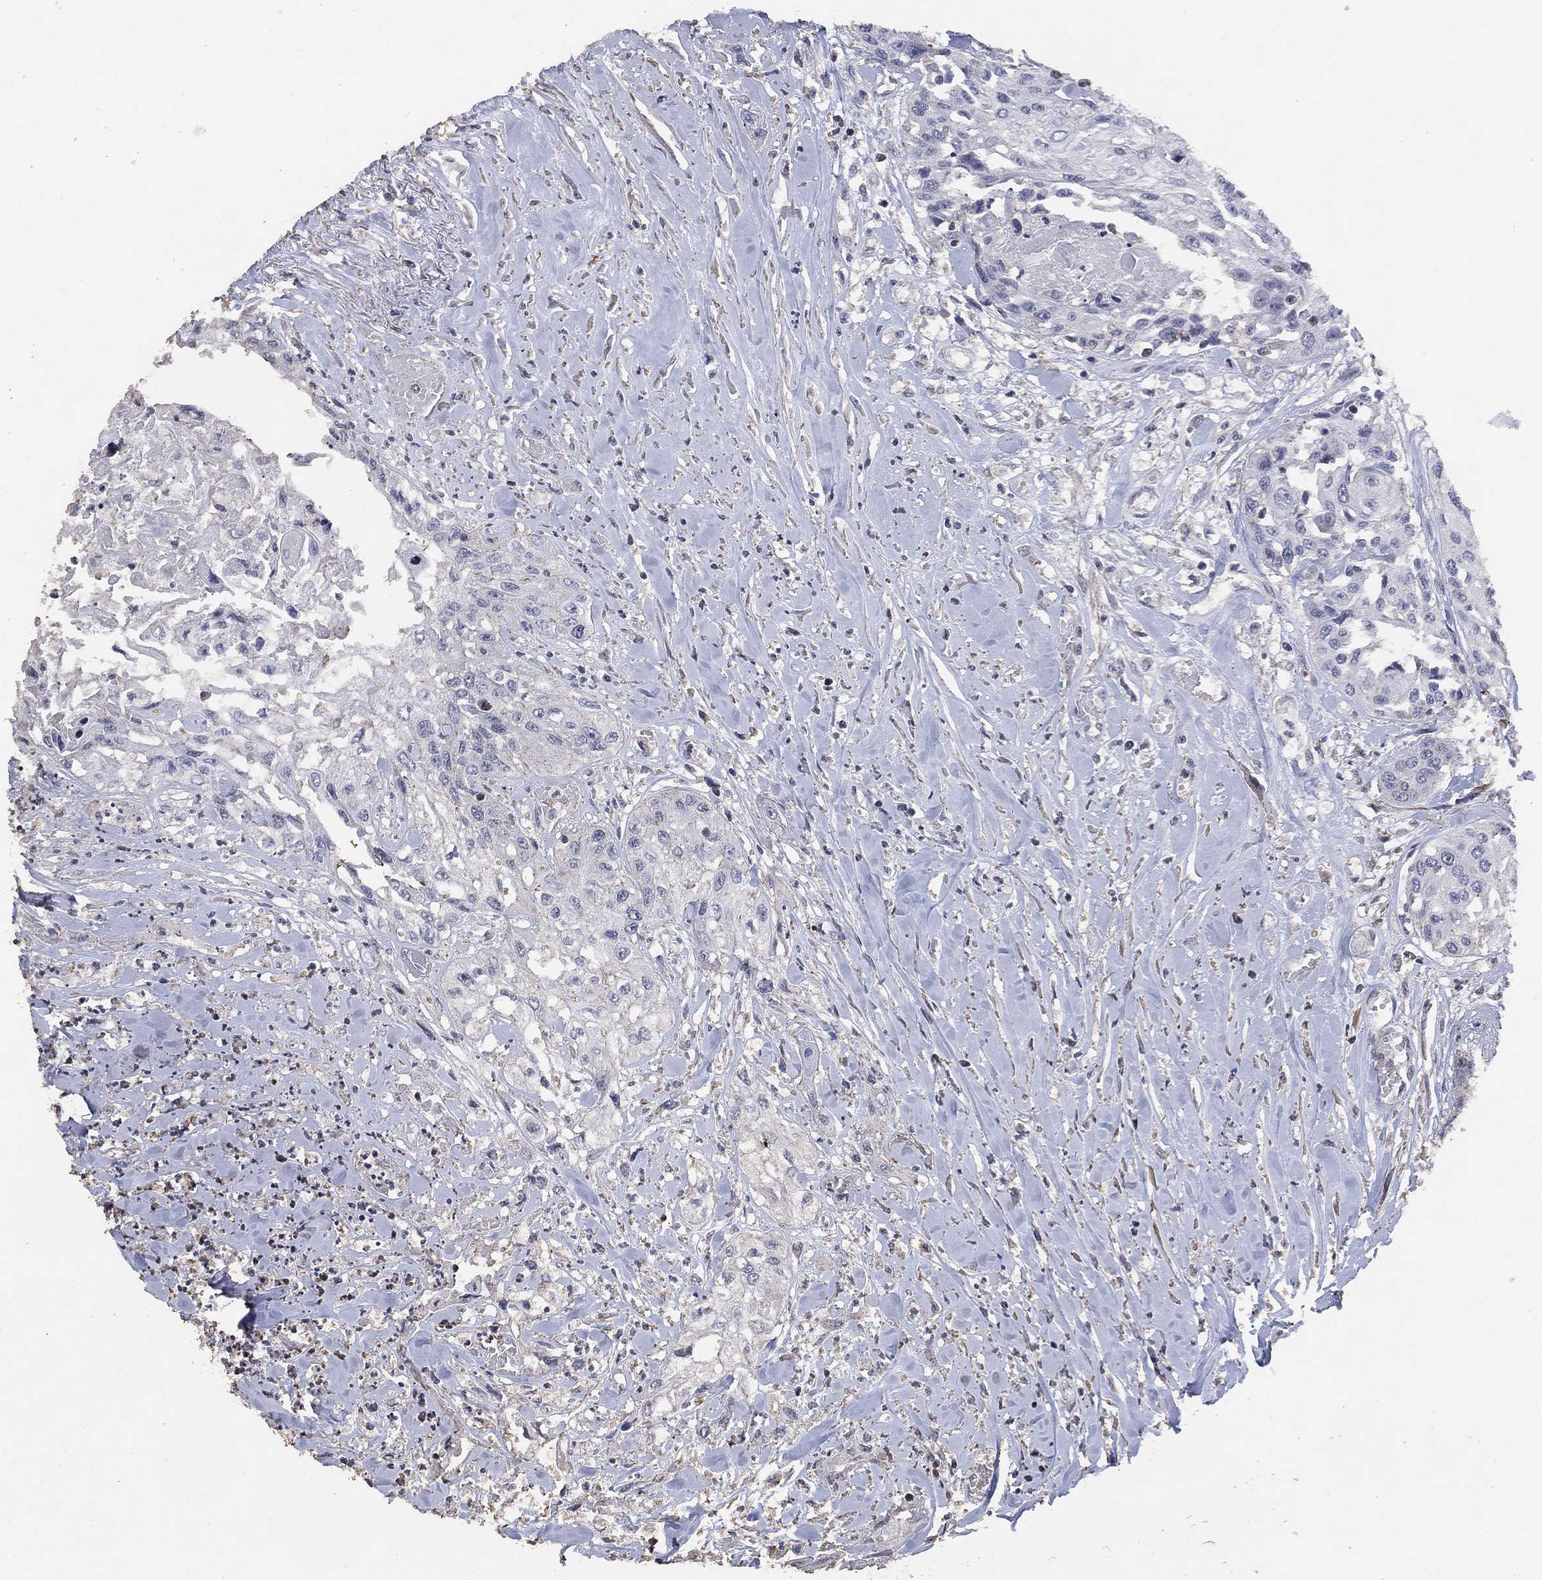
{"staining": {"intensity": "negative", "quantity": "none", "location": "none"}, "tissue": "head and neck cancer", "cell_type": "Tumor cells", "image_type": "cancer", "snomed": [{"axis": "morphology", "description": "Normal tissue, NOS"}, {"axis": "morphology", "description": "Squamous cell carcinoma, NOS"}, {"axis": "topography", "description": "Oral tissue"}, {"axis": "topography", "description": "Peripheral nerve tissue"}, {"axis": "topography", "description": "Head-Neck"}], "caption": "Photomicrograph shows no protein positivity in tumor cells of head and neck squamous cell carcinoma tissue. Brightfield microscopy of immunohistochemistry stained with DAB (brown) and hematoxylin (blue), captured at high magnification.", "gene": "ADPRHL1", "patient": {"sex": "female", "age": 59}}